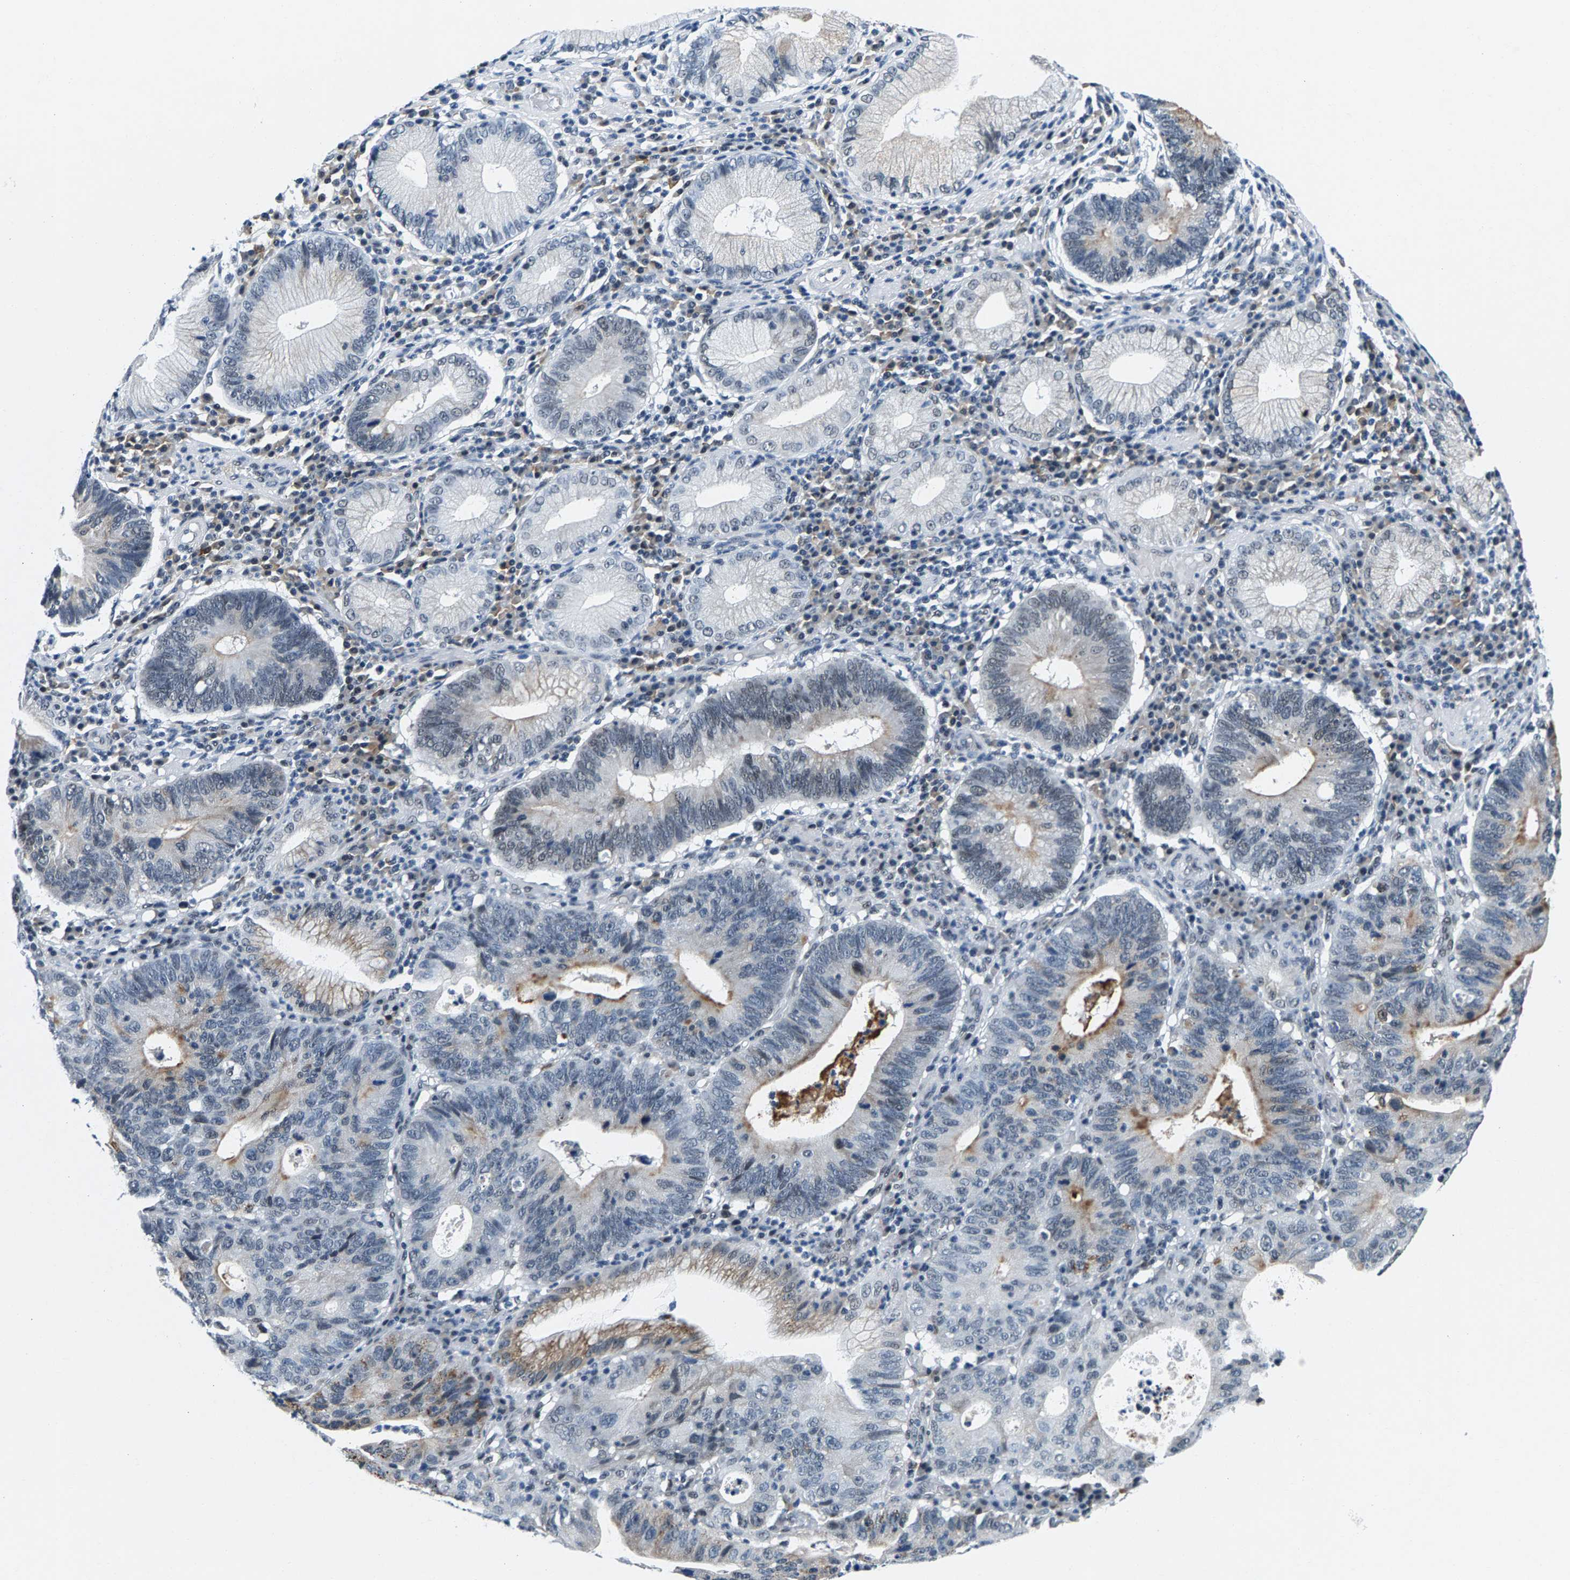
{"staining": {"intensity": "moderate", "quantity": "<25%", "location": "cytoplasmic/membranous"}, "tissue": "stomach cancer", "cell_type": "Tumor cells", "image_type": "cancer", "snomed": [{"axis": "morphology", "description": "Adenocarcinoma, NOS"}, {"axis": "topography", "description": "Stomach"}], "caption": "DAB (3,3'-diaminobenzidine) immunohistochemical staining of human stomach cancer reveals moderate cytoplasmic/membranous protein expression in about <25% of tumor cells. The protein is stained brown, and the nuclei are stained in blue (DAB IHC with brightfield microscopy, high magnification).", "gene": "ATF2", "patient": {"sex": "male", "age": 59}}